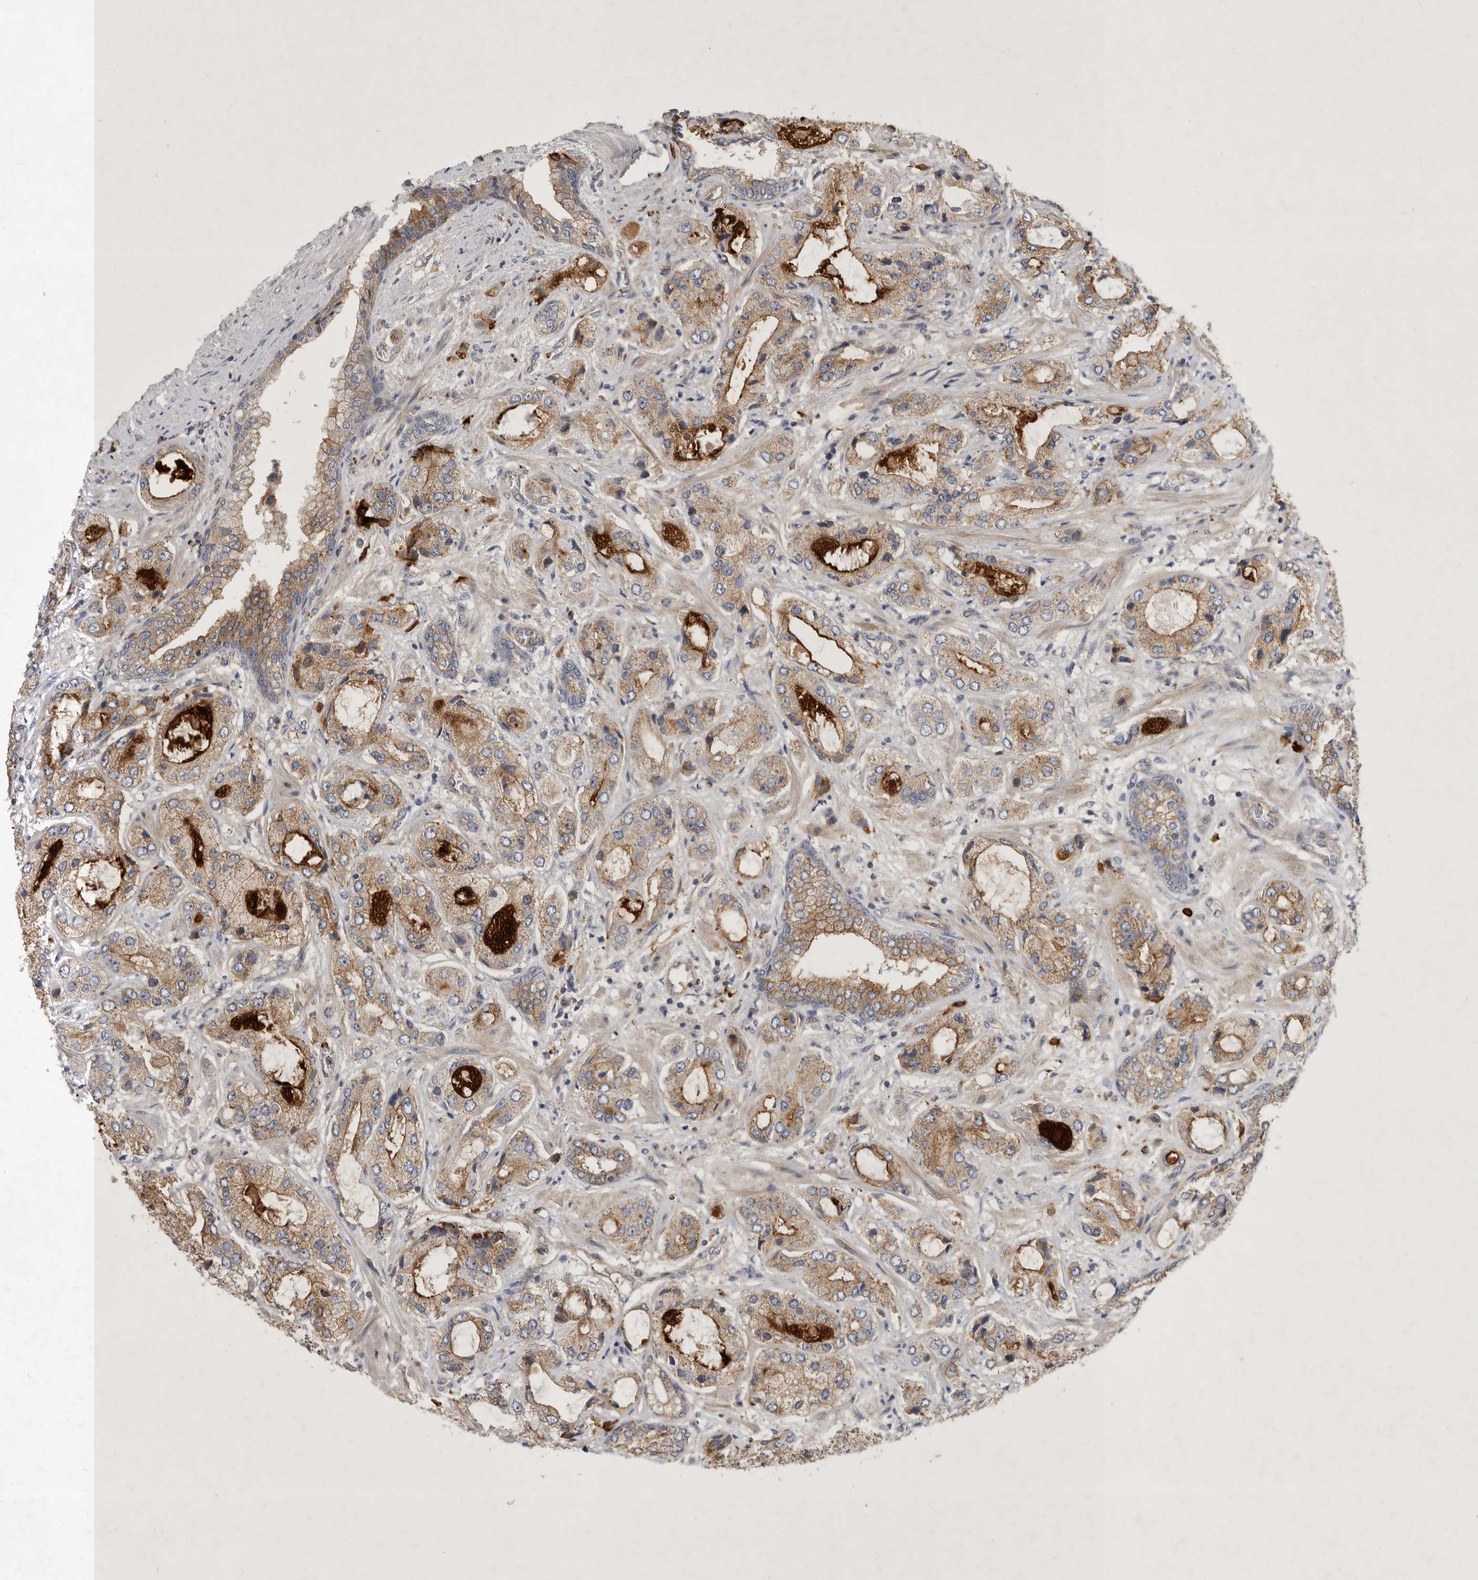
{"staining": {"intensity": "strong", "quantity": "25%-75%", "location": "cytoplasmic/membranous"}, "tissue": "prostate cancer", "cell_type": "Tumor cells", "image_type": "cancer", "snomed": [{"axis": "morphology", "description": "Normal tissue, NOS"}, {"axis": "morphology", "description": "Adenocarcinoma, High grade"}, {"axis": "topography", "description": "Prostate"}, {"axis": "topography", "description": "Peripheral nerve tissue"}], "caption": "An immunohistochemistry histopathology image of tumor tissue is shown. Protein staining in brown highlights strong cytoplasmic/membranous positivity in prostate cancer (high-grade adenocarcinoma) within tumor cells. (Brightfield microscopy of DAB IHC at high magnification).", "gene": "MLPH", "patient": {"sex": "male", "age": 59}}